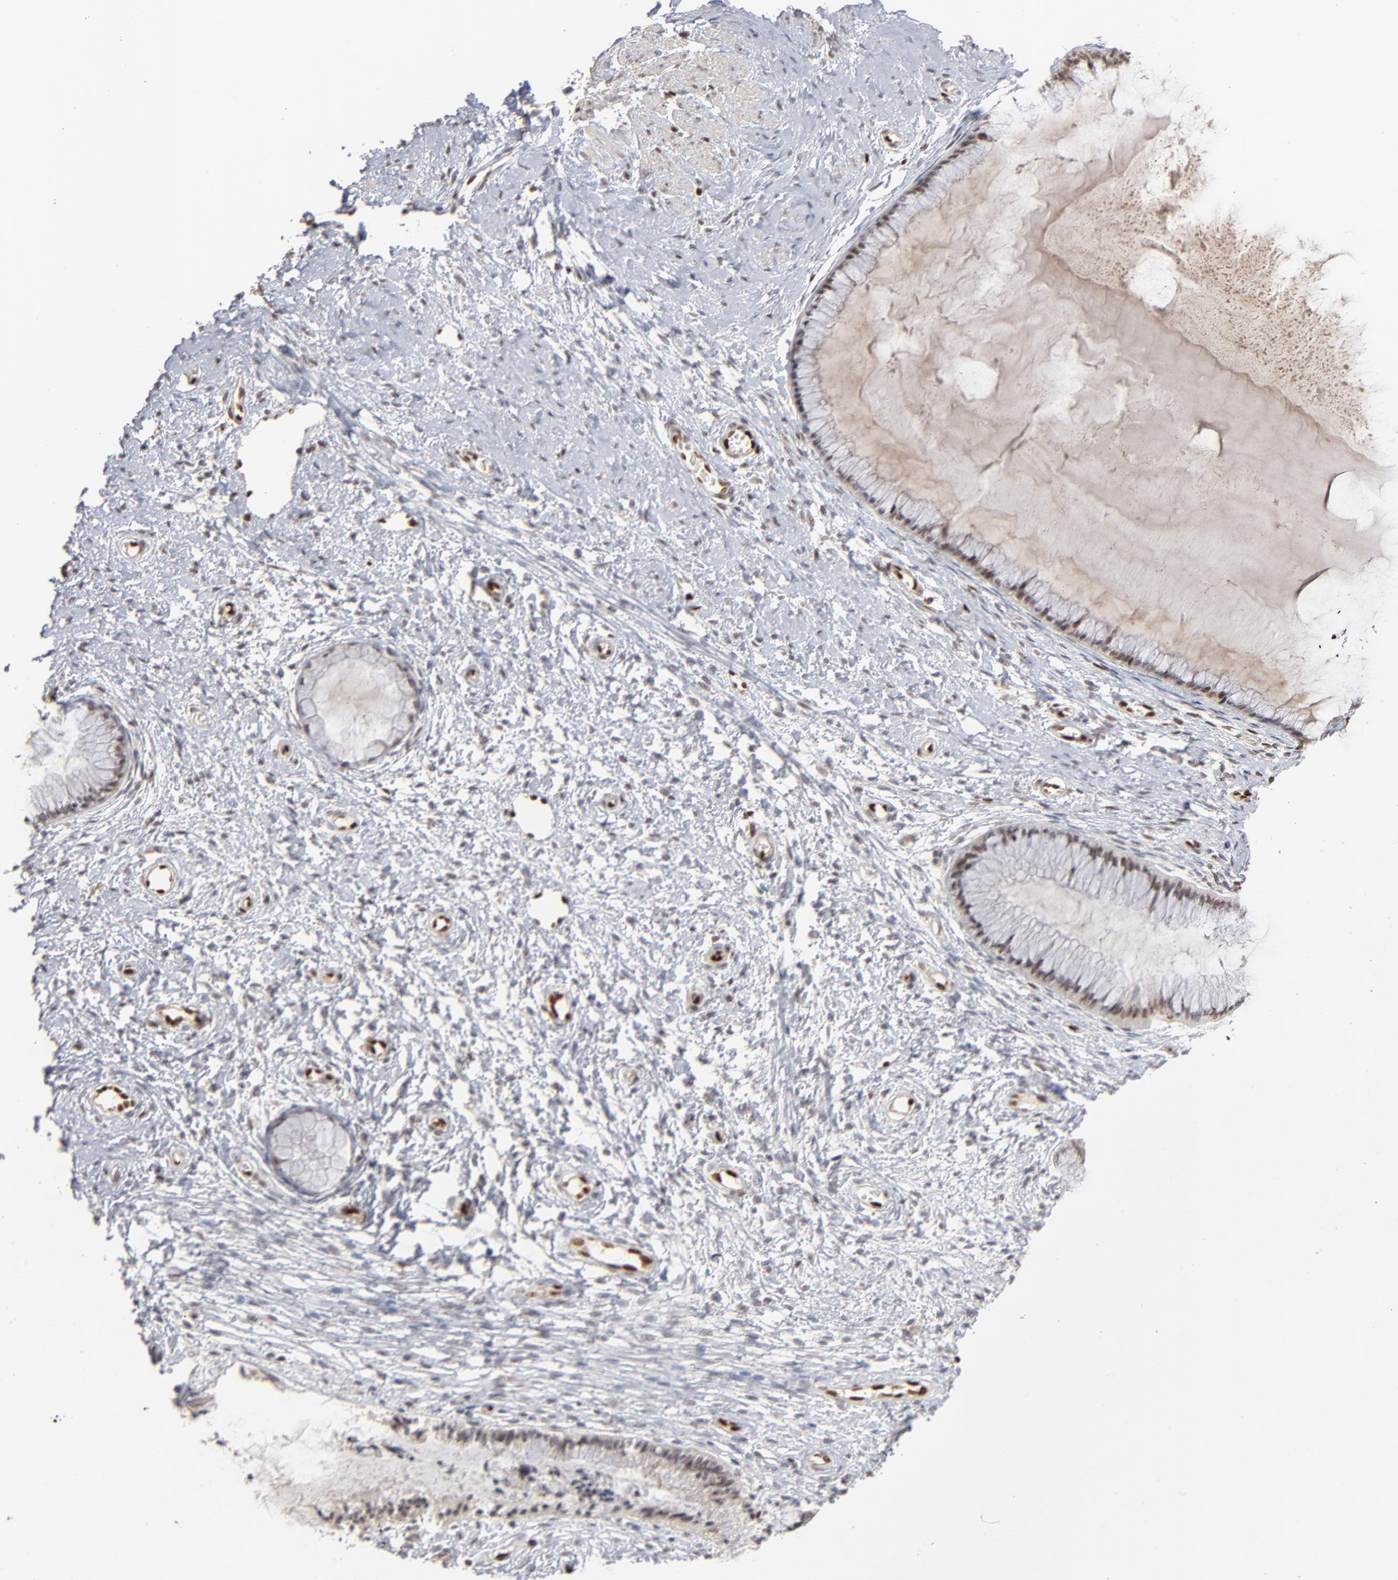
{"staining": {"intensity": "moderate", "quantity": ">75%", "location": "nuclear"}, "tissue": "nasopharynx", "cell_type": "Respiratory epithelial cells", "image_type": "normal", "snomed": [{"axis": "morphology", "description": "Normal tissue, NOS"}, {"axis": "morphology", "description": "Inflammation, NOS"}, {"axis": "morphology", "description": "Malignant melanoma, Metastatic site"}, {"axis": "topography", "description": "Nasopharynx"}], "caption": "The image shows immunohistochemical staining of unremarkable nasopharynx. There is moderate nuclear positivity is identified in approximately >75% of respiratory epithelial cells. The protein of interest is shown in brown color, while the nuclei are stained blue.", "gene": "NFIB", "patient": {"sex": "female", "age": 55}}